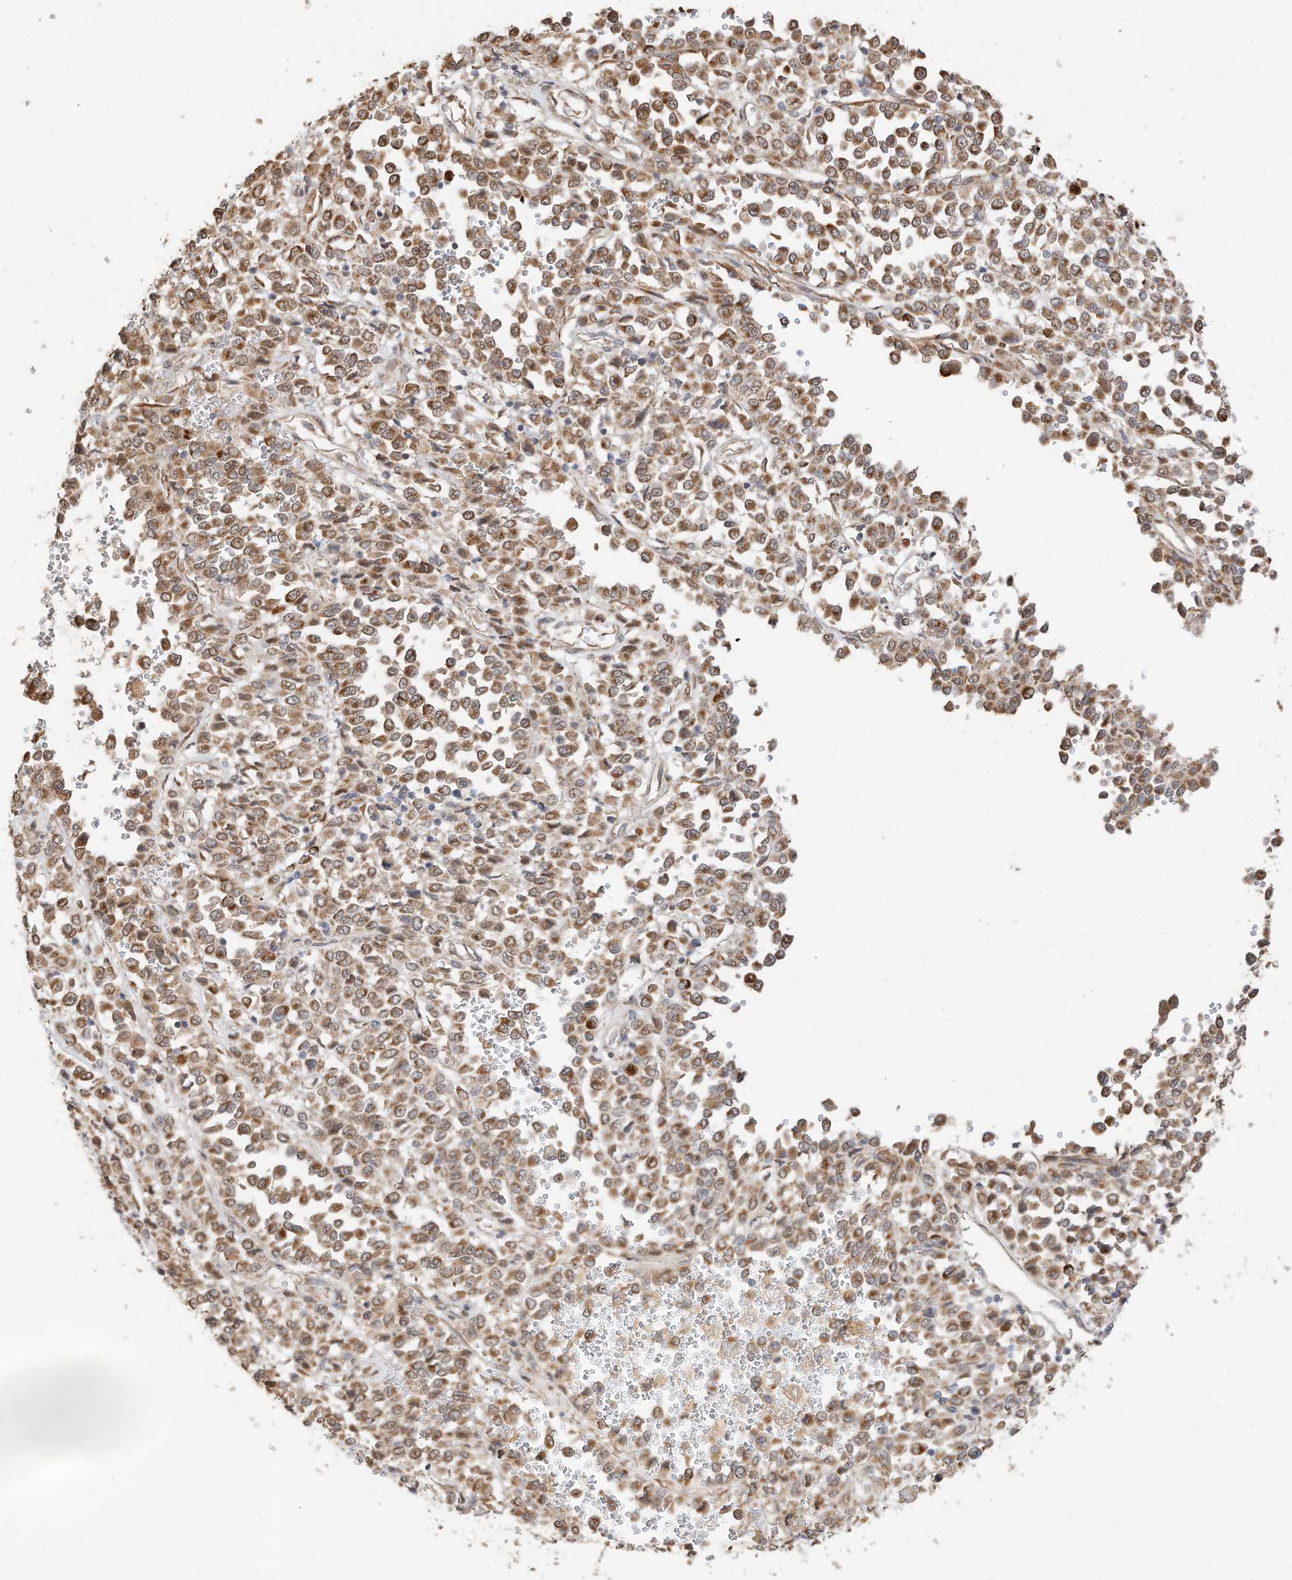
{"staining": {"intensity": "moderate", "quantity": ">75%", "location": "cytoplasmic/membranous"}, "tissue": "melanoma", "cell_type": "Tumor cells", "image_type": "cancer", "snomed": [{"axis": "morphology", "description": "Malignant melanoma, Metastatic site"}, {"axis": "topography", "description": "Pancreas"}], "caption": "Approximately >75% of tumor cells in malignant melanoma (metastatic site) show moderate cytoplasmic/membranous protein expression as visualized by brown immunohistochemical staining.", "gene": "CAGE1", "patient": {"sex": "female", "age": 30}}